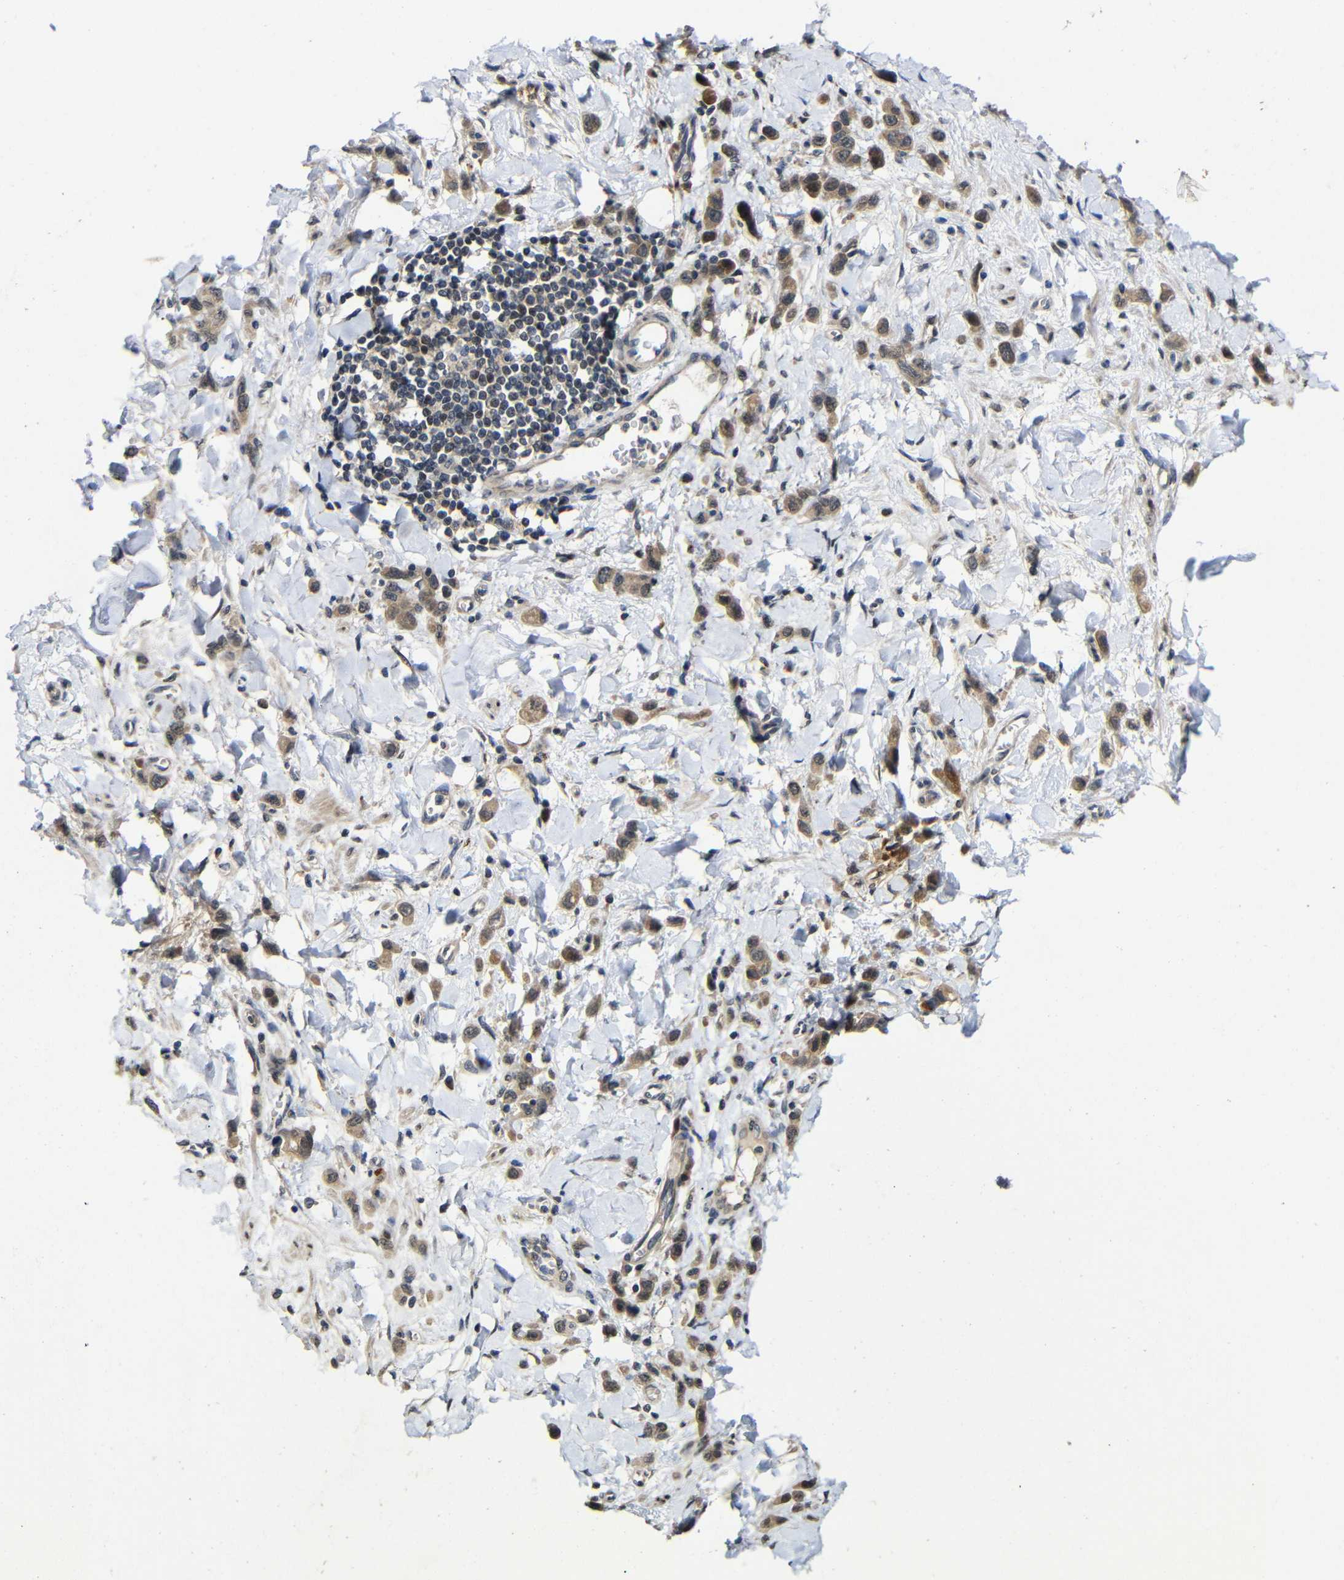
{"staining": {"intensity": "moderate", "quantity": ">75%", "location": "cytoplasmic/membranous"}, "tissue": "stomach cancer", "cell_type": "Tumor cells", "image_type": "cancer", "snomed": [{"axis": "morphology", "description": "Normal tissue, NOS"}, {"axis": "morphology", "description": "Adenocarcinoma, NOS"}, {"axis": "topography", "description": "Stomach"}], "caption": "IHC staining of stomach cancer, which shows medium levels of moderate cytoplasmic/membranous expression in about >75% of tumor cells indicating moderate cytoplasmic/membranous protein expression. The staining was performed using DAB (brown) for protein detection and nuclei were counterstained in hematoxylin (blue).", "gene": "ATG12", "patient": {"sex": "male", "age": 82}}